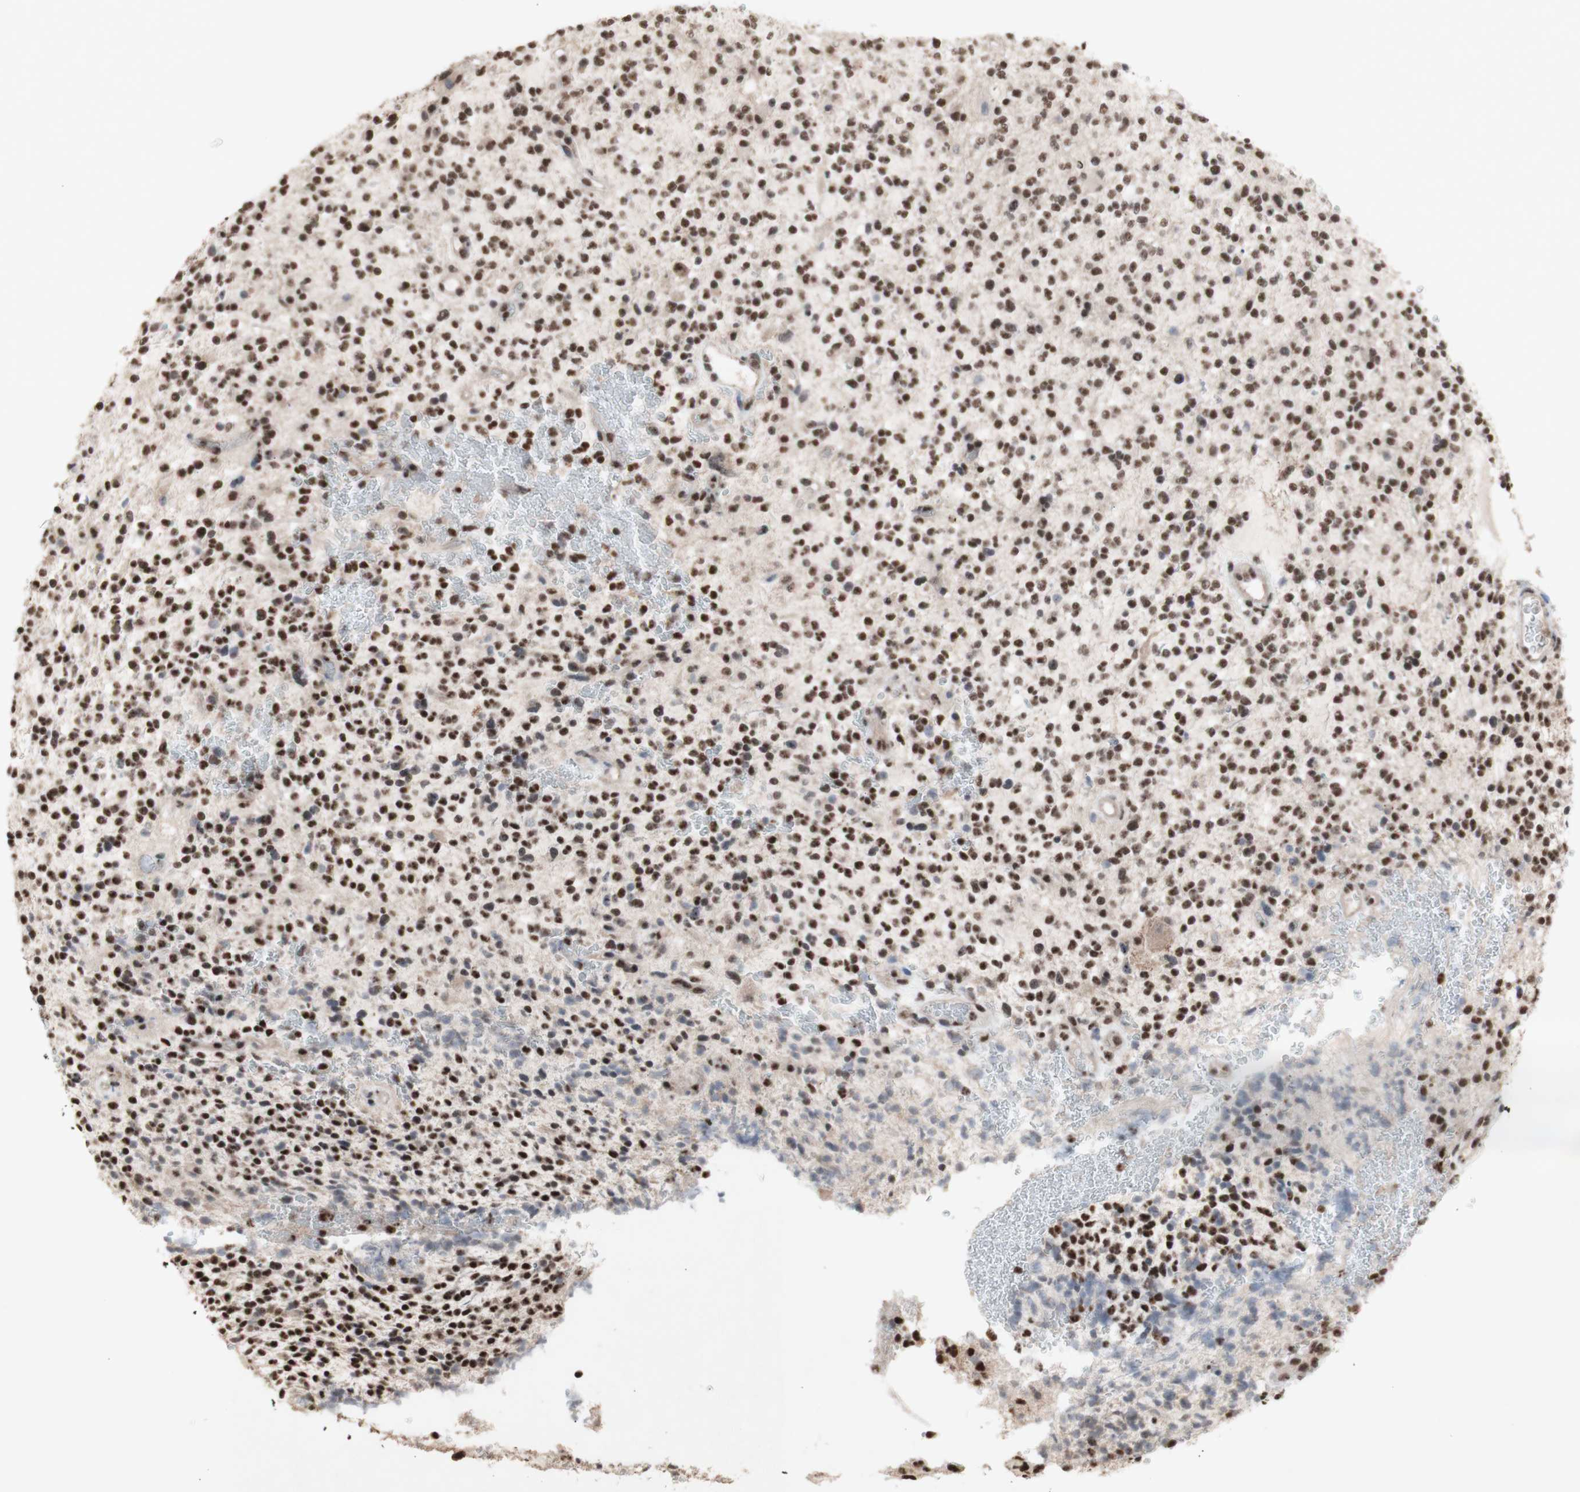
{"staining": {"intensity": "strong", "quantity": ">75%", "location": "nuclear"}, "tissue": "glioma", "cell_type": "Tumor cells", "image_type": "cancer", "snomed": [{"axis": "morphology", "description": "Glioma, malignant, High grade"}, {"axis": "topography", "description": "Brain"}], "caption": "Protein positivity by IHC reveals strong nuclear positivity in about >75% of tumor cells in malignant glioma (high-grade).", "gene": "SFPQ", "patient": {"sex": "male", "age": 48}}